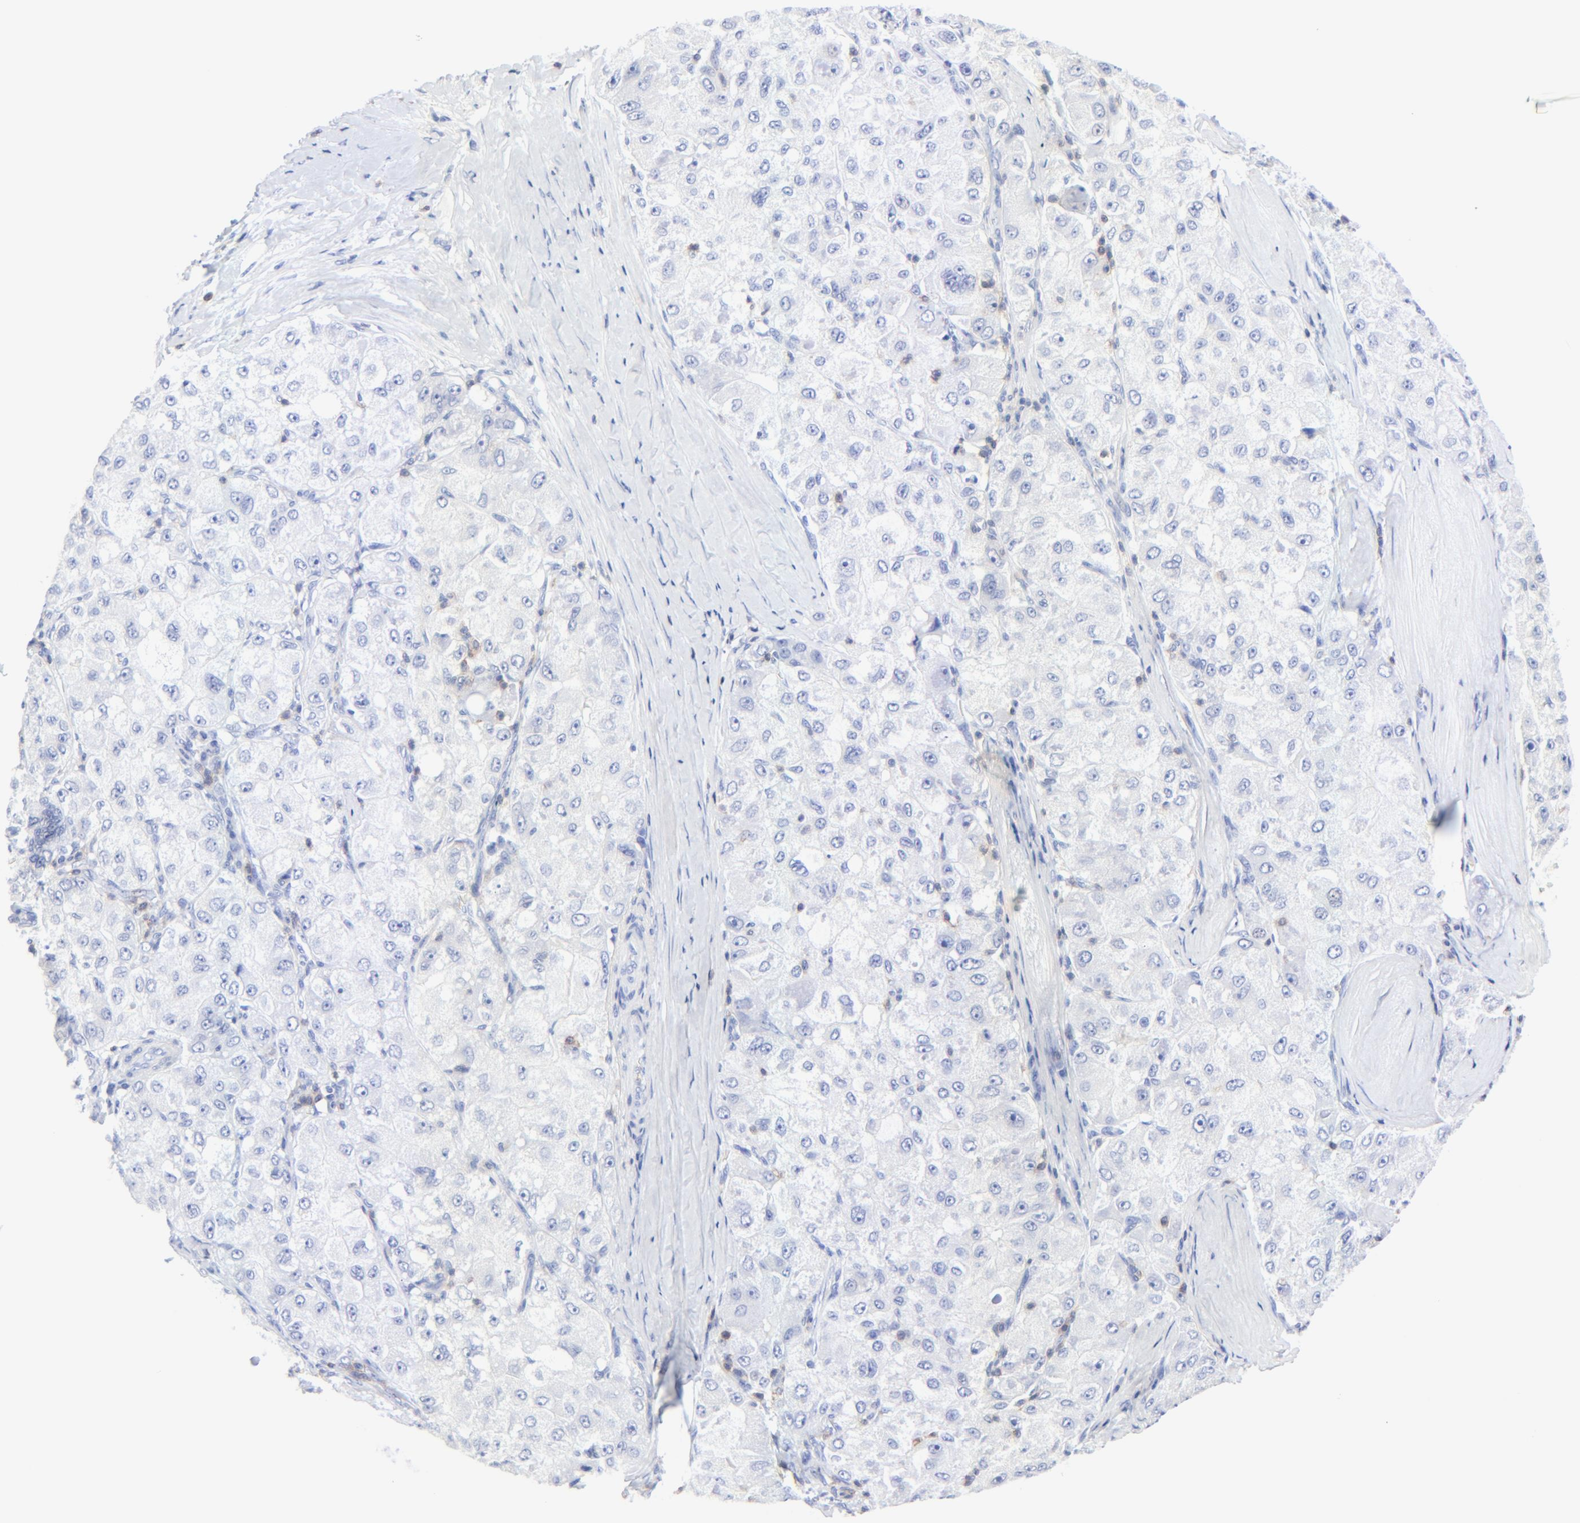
{"staining": {"intensity": "negative", "quantity": "none", "location": "none"}, "tissue": "liver cancer", "cell_type": "Tumor cells", "image_type": "cancer", "snomed": [{"axis": "morphology", "description": "Carcinoma, Hepatocellular, NOS"}, {"axis": "topography", "description": "Liver"}], "caption": "Immunohistochemical staining of liver cancer (hepatocellular carcinoma) displays no significant positivity in tumor cells. (Brightfield microscopy of DAB (3,3'-diaminobenzidine) immunohistochemistry at high magnification).", "gene": "LCK", "patient": {"sex": "male", "age": 80}}